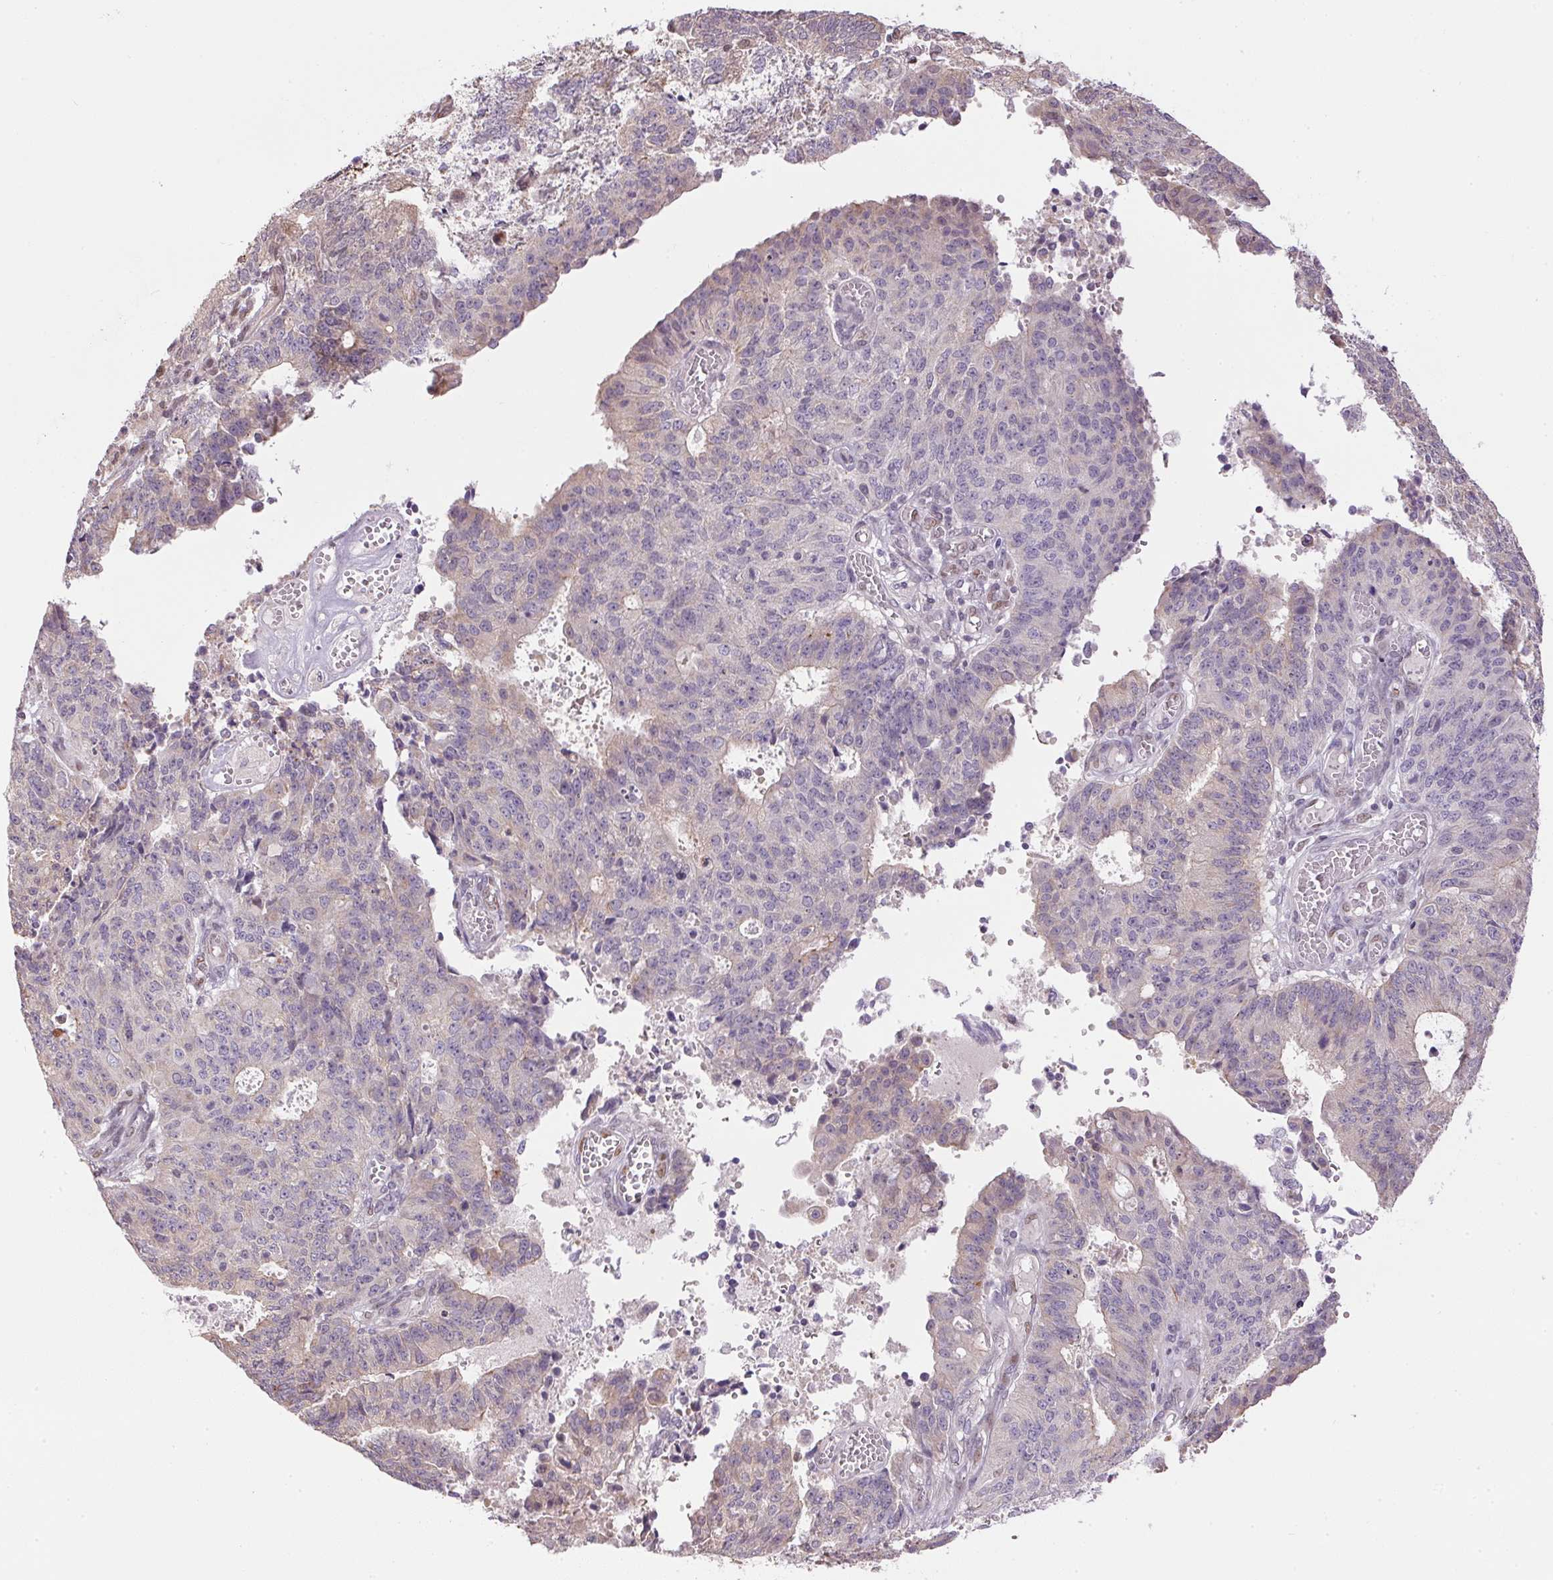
{"staining": {"intensity": "negative", "quantity": "none", "location": "none"}, "tissue": "endometrial cancer", "cell_type": "Tumor cells", "image_type": "cancer", "snomed": [{"axis": "morphology", "description": "Adenocarcinoma, NOS"}, {"axis": "topography", "description": "Endometrium"}], "caption": "DAB (3,3'-diaminobenzidine) immunohistochemical staining of human endometrial cancer (adenocarcinoma) demonstrates no significant staining in tumor cells. The staining was performed using DAB (3,3'-diaminobenzidine) to visualize the protein expression in brown, while the nuclei were stained in blue with hematoxylin (Magnification: 20x).", "gene": "SC5D", "patient": {"sex": "female", "age": 82}}